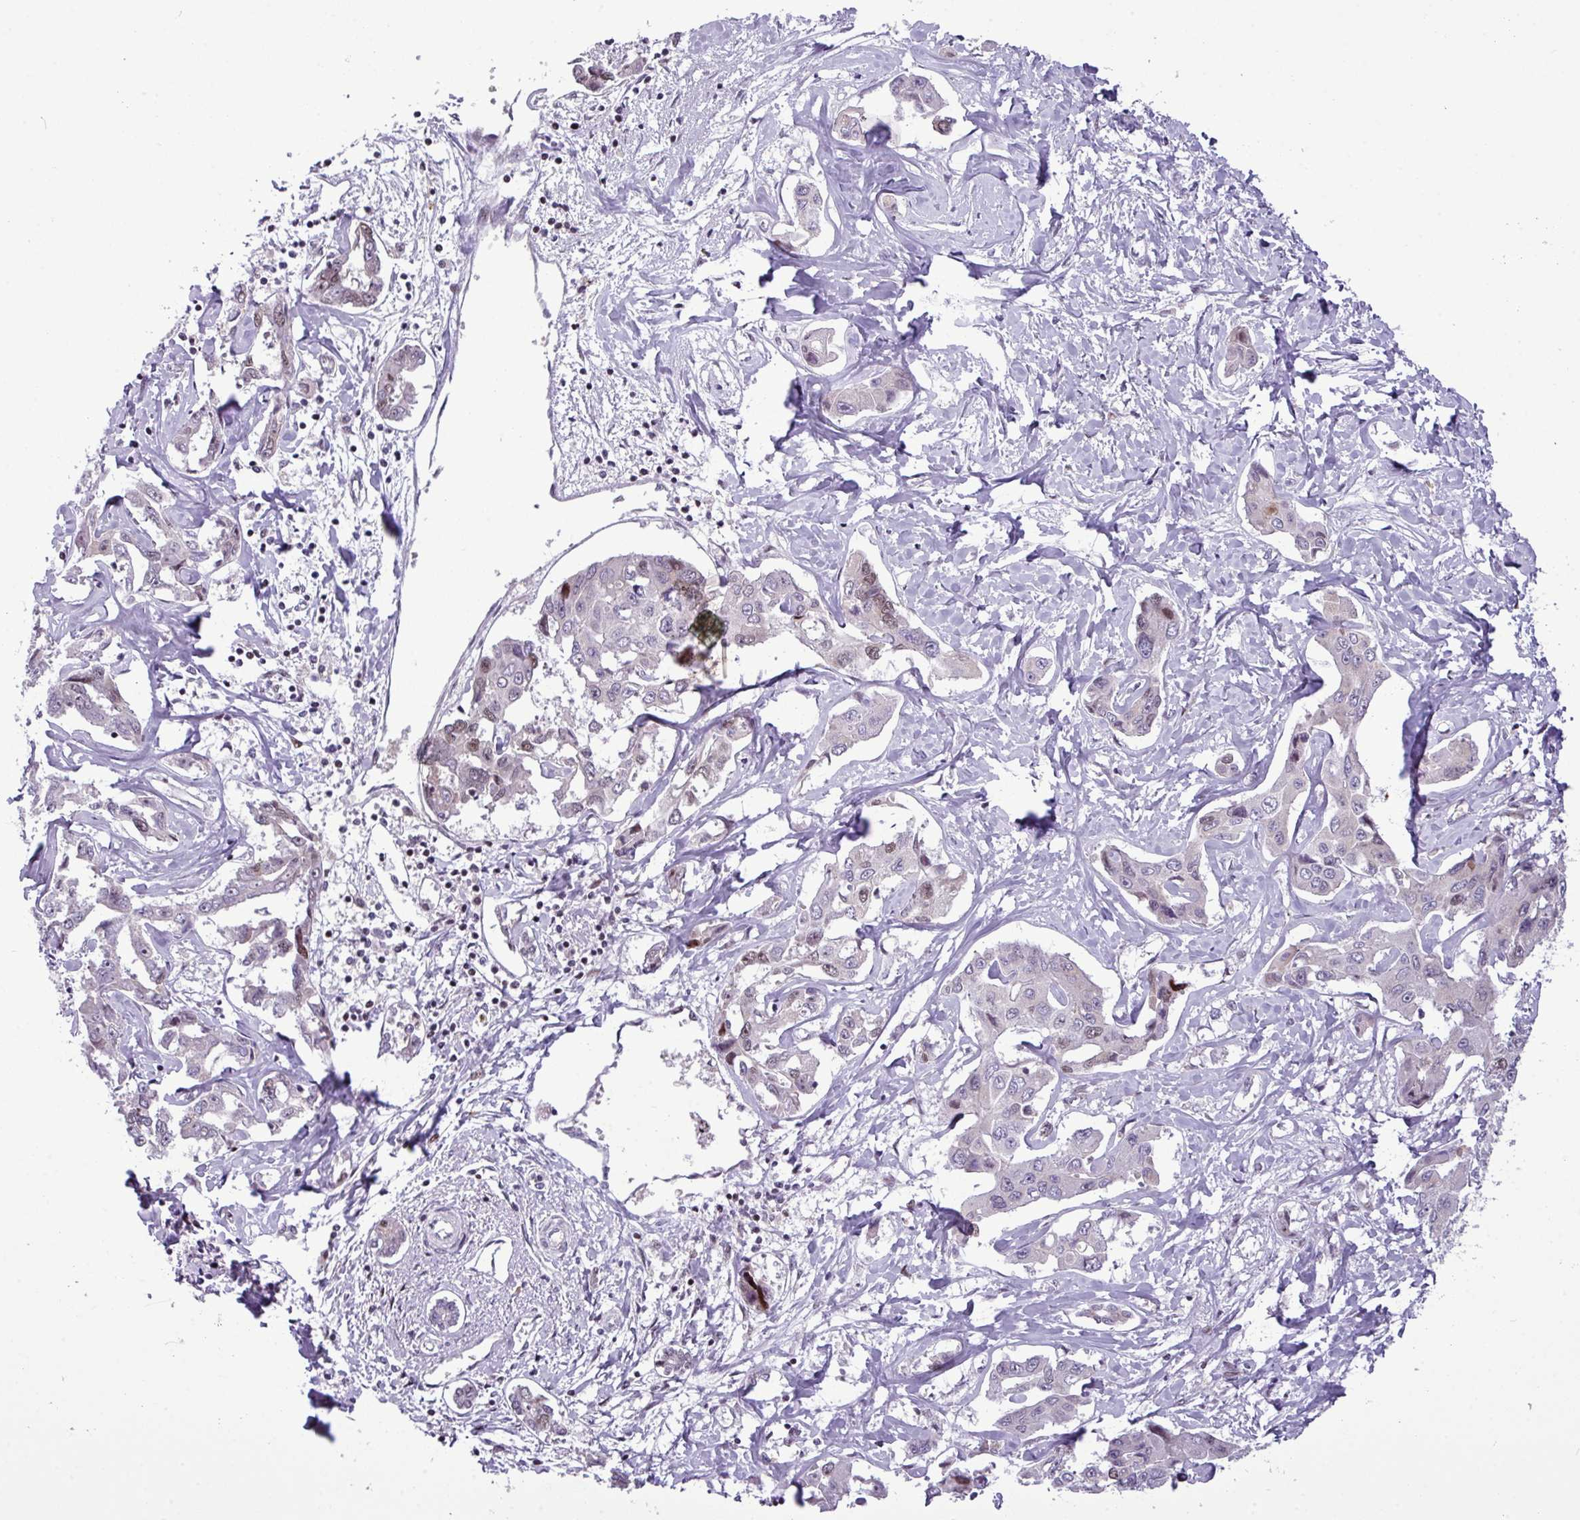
{"staining": {"intensity": "weak", "quantity": "<25%", "location": "nuclear"}, "tissue": "liver cancer", "cell_type": "Tumor cells", "image_type": "cancer", "snomed": [{"axis": "morphology", "description": "Cholangiocarcinoma"}, {"axis": "topography", "description": "Liver"}], "caption": "Immunohistochemical staining of liver cholangiocarcinoma displays no significant positivity in tumor cells.", "gene": "SLC66A2", "patient": {"sex": "male", "age": 59}}